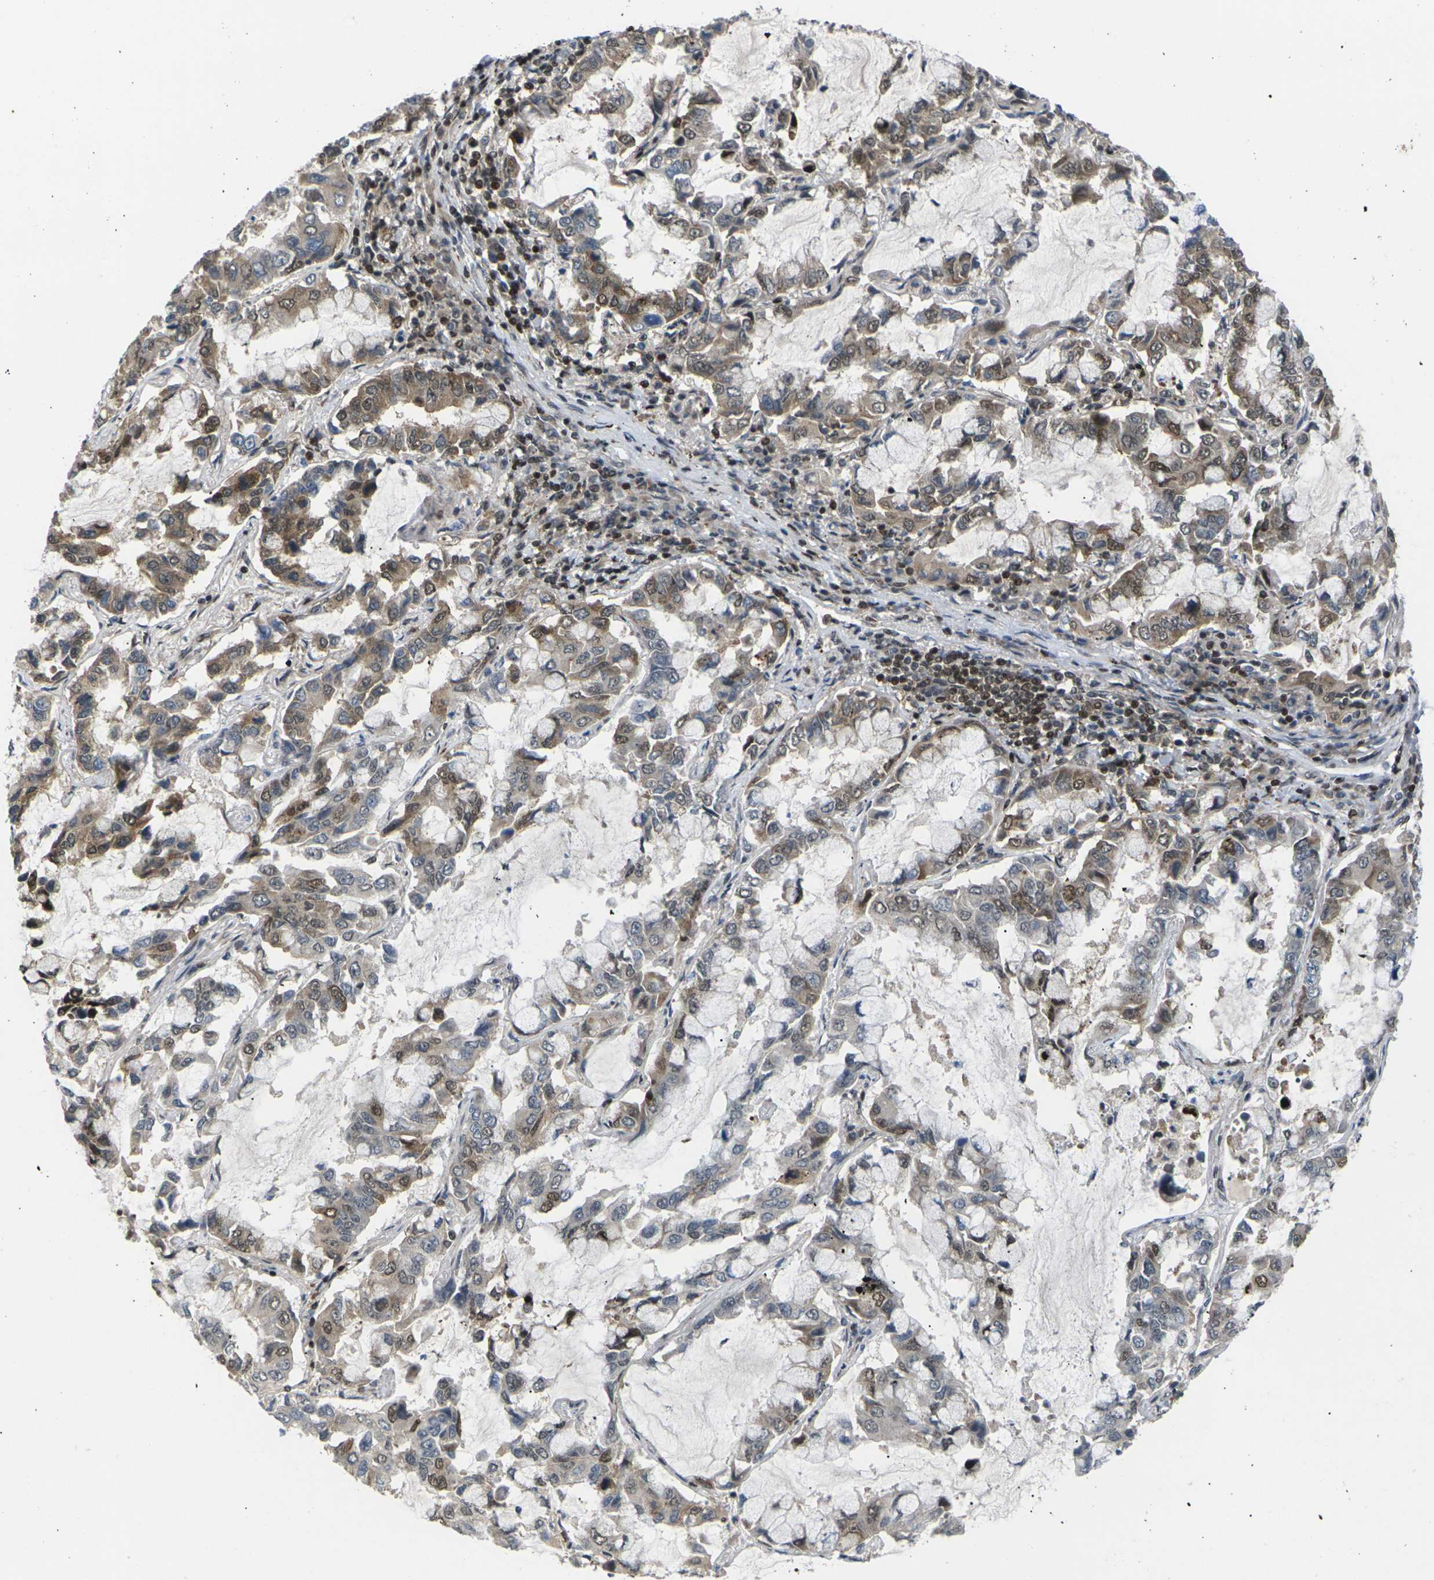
{"staining": {"intensity": "moderate", "quantity": "25%-75%", "location": "cytoplasmic/membranous,nuclear"}, "tissue": "lung cancer", "cell_type": "Tumor cells", "image_type": "cancer", "snomed": [{"axis": "morphology", "description": "Adenocarcinoma, NOS"}, {"axis": "topography", "description": "Lung"}], "caption": "Moderate cytoplasmic/membranous and nuclear protein expression is present in approximately 25%-75% of tumor cells in adenocarcinoma (lung).", "gene": "RPS6KA3", "patient": {"sex": "male", "age": 64}}